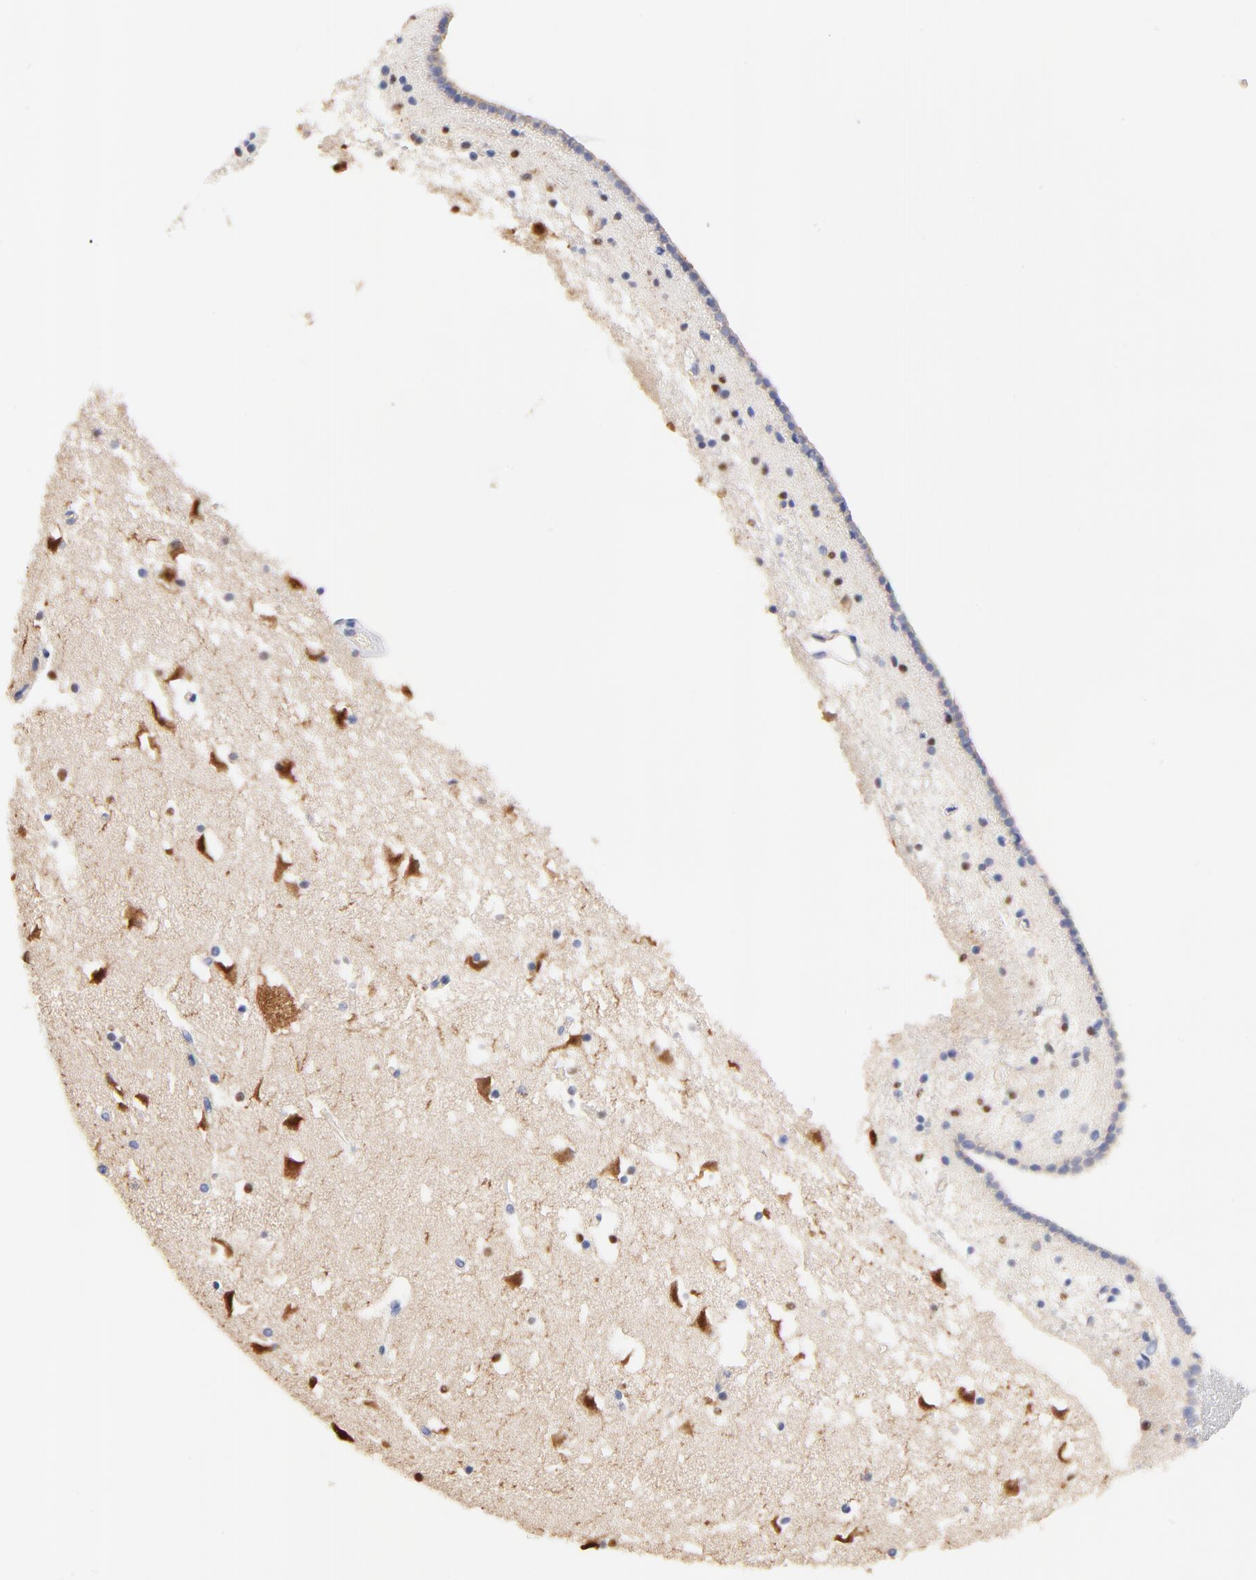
{"staining": {"intensity": "strong", "quantity": "25%-75%", "location": "nuclear"}, "tissue": "caudate", "cell_type": "Glial cells", "image_type": "normal", "snomed": [{"axis": "morphology", "description": "Normal tissue, NOS"}, {"axis": "topography", "description": "Lateral ventricle wall"}], "caption": "Immunohistochemistry photomicrograph of unremarkable caudate stained for a protein (brown), which shows high levels of strong nuclear expression in about 25%-75% of glial cells.", "gene": "HS3ST1", "patient": {"sex": "male", "age": 45}}